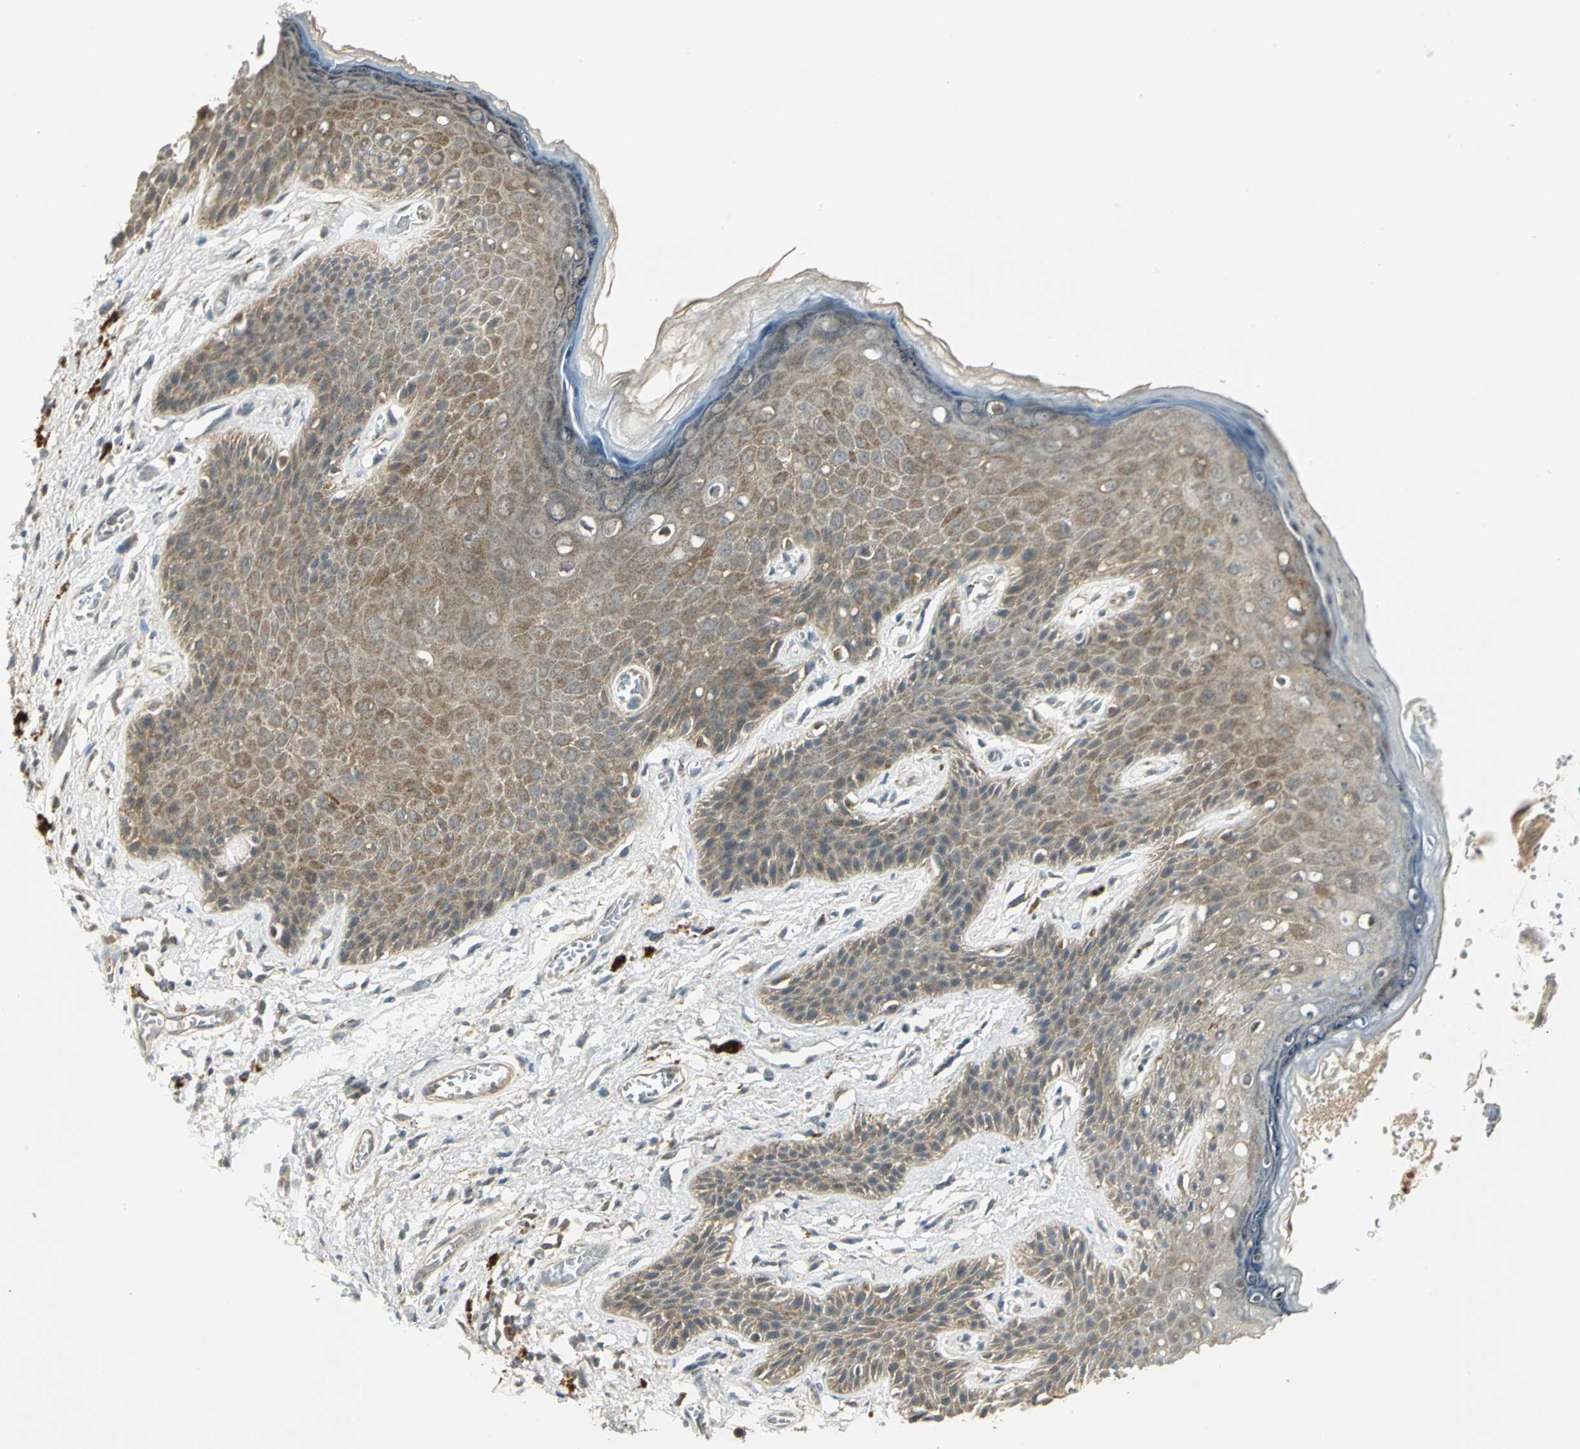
{"staining": {"intensity": "moderate", "quantity": ">75%", "location": "cytoplasmic/membranous"}, "tissue": "skin", "cell_type": "Epidermal cells", "image_type": "normal", "snomed": [{"axis": "morphology", "description": "Normal tissue, NOS"}, {"axis": "topography", "description": "Anal"}], "caption": "Immunohistochemistry image of normal skin stained for a protein (brown), which shows medium levels of moderate cytoplasmic/membranous staining in approximately >75% of epidermal cells.", "gene": "MAPK8IP3", "patient": {"sex": "female", "age": 46}}